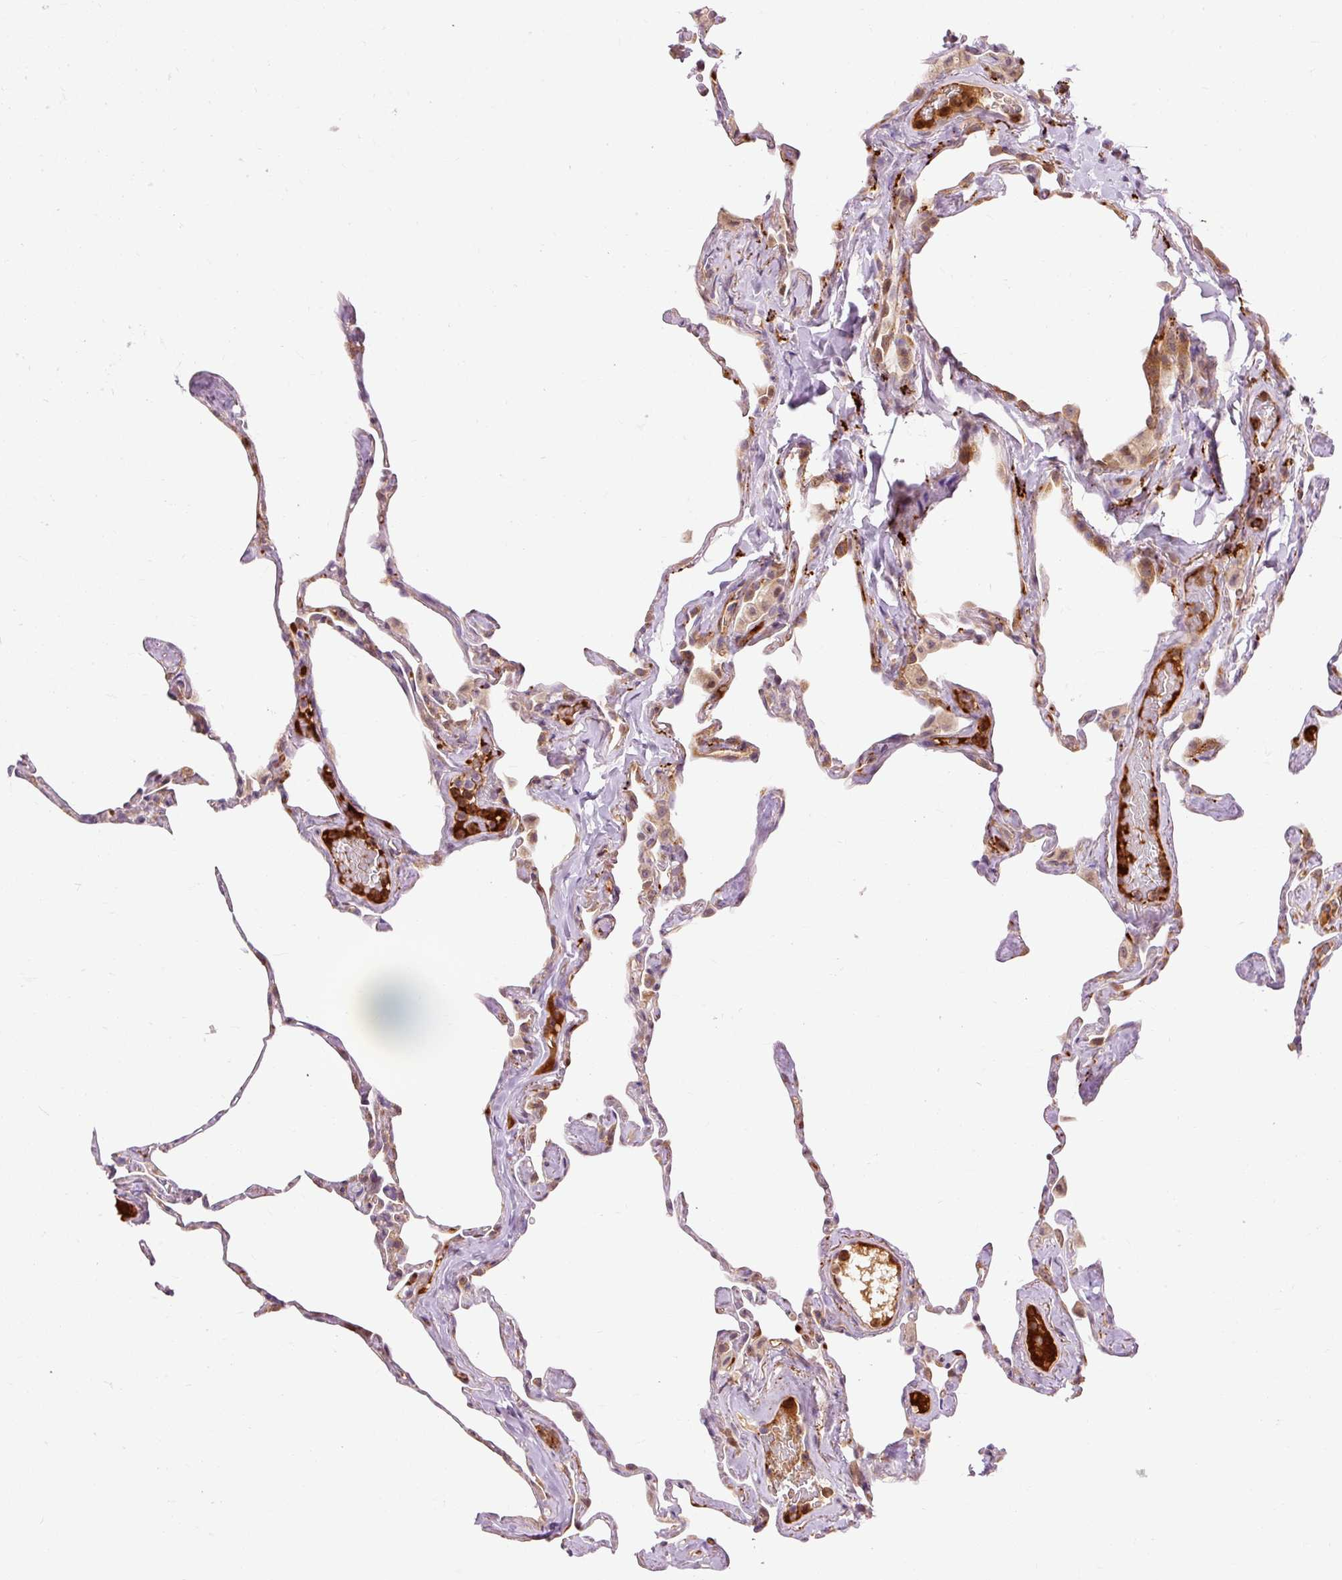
{"staining": {"intensity": "moderate", "quantity": "25%-75%", "location": "cytoplasmic/membranous"}, "tissue": "lung", "cell_type": "Alveolar cells", "image_type": "normal", "snomed": [{"axis": "morphology", "description": "Normal tissue, NOS"}, {"axis": "topography", "description": "Lung"}], "caption": "About 25%-75% of alveolar cells in benign lung display moderate cytoplasmic/membranous protein positivity as visualized by brown immunohistochemical staining.", "gene": "CEBPZ", "patient": {"sex": "male", "age": 65}}